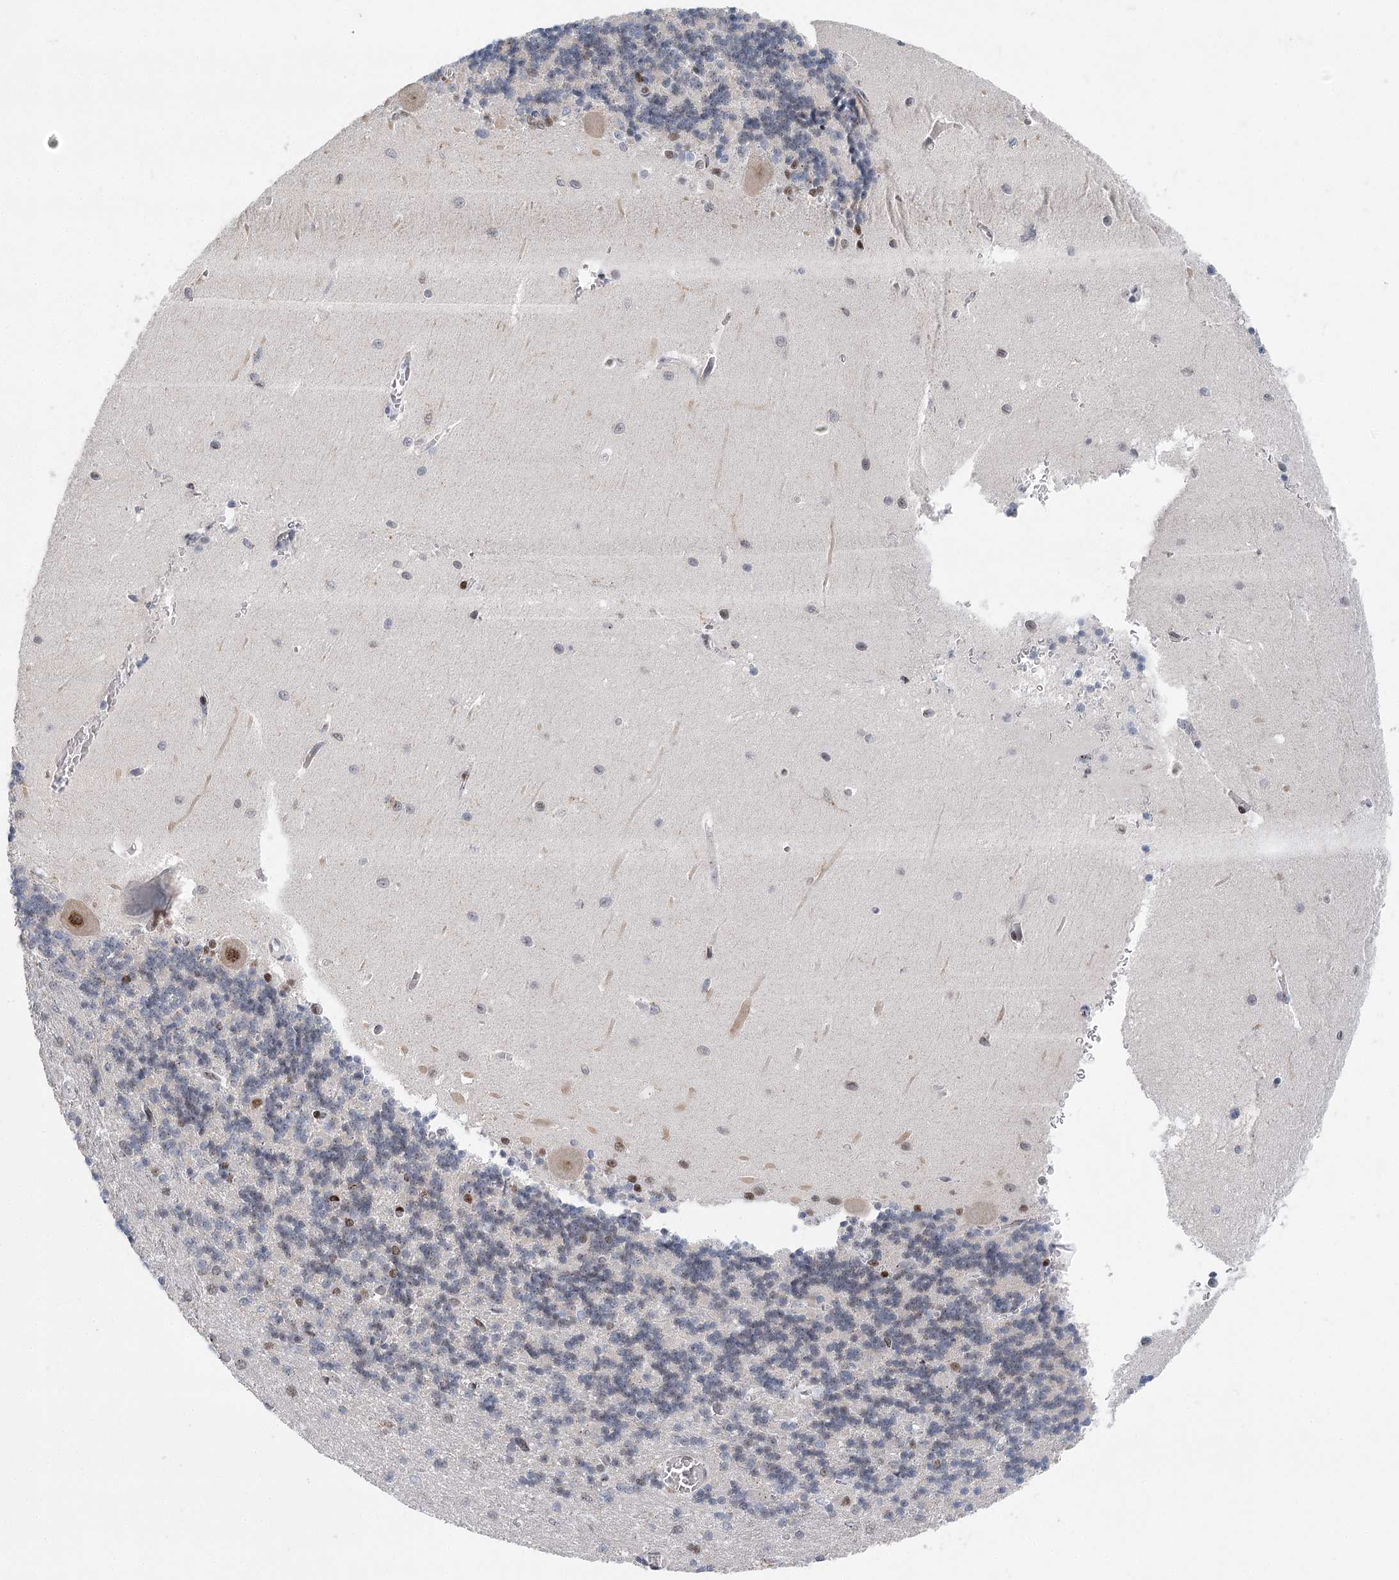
{"staining": {"intensity": "negative", "quantity": "none", "location": "none"}, "tissue": "cerebellum", "cell_type": "Cells in granular layer", "image_type": "normal", "snomed": [{"axis": "morphology", "description": "Normal tissue, NOS"}, {"axis": "topography", "description": "Cerebellum"}], "caption": "Cerebellum stained for a protein using immunohistochemistry exhibits no expression cells in granular layer.", "gene": "CAMTA1", "patient": {"sex": "male", "age": 37}}